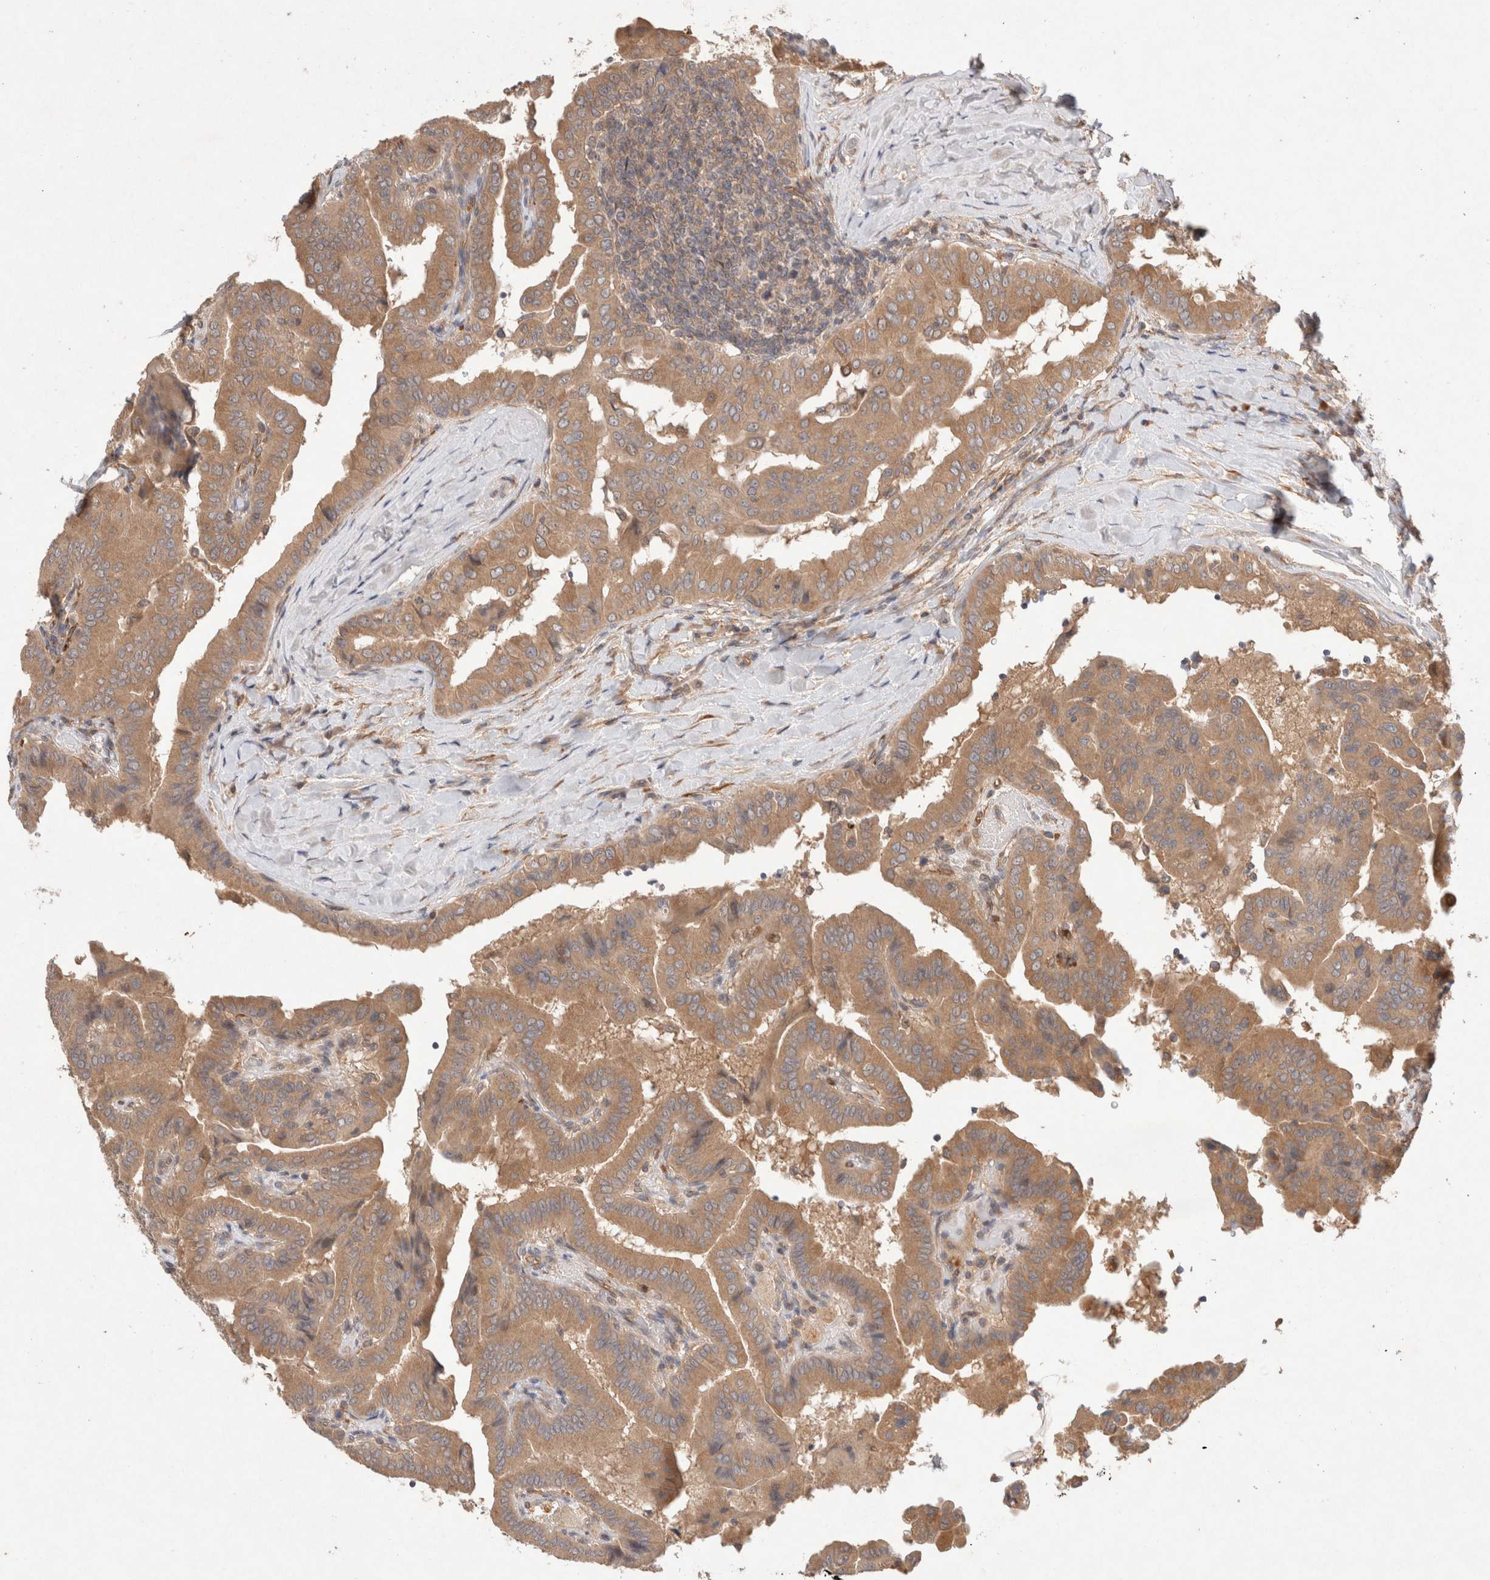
{"staining": {"intensity": "moderate", "quantity": ">75%", "location": "cytoplasmic/membranous"}, "tissue": "thyroid cancer", "cell_type": "Tumor cells", "image_type": "cancer", "snomed": [{"axis": "morphology", "description": "Papillary adenocarcinoma, NOS"}, {"axis": "topography", "description": "Thyroid gland"}], "caption": "Thyroid cancer (papillary adenocarcinoma) was stained to show a protein in brown. There is medium levels of moderate cytoplasmic/membranous staining in about >75% of tumor cells.", "gene": "KLHL20", "patient": {"sex": "male", "age": 33}}